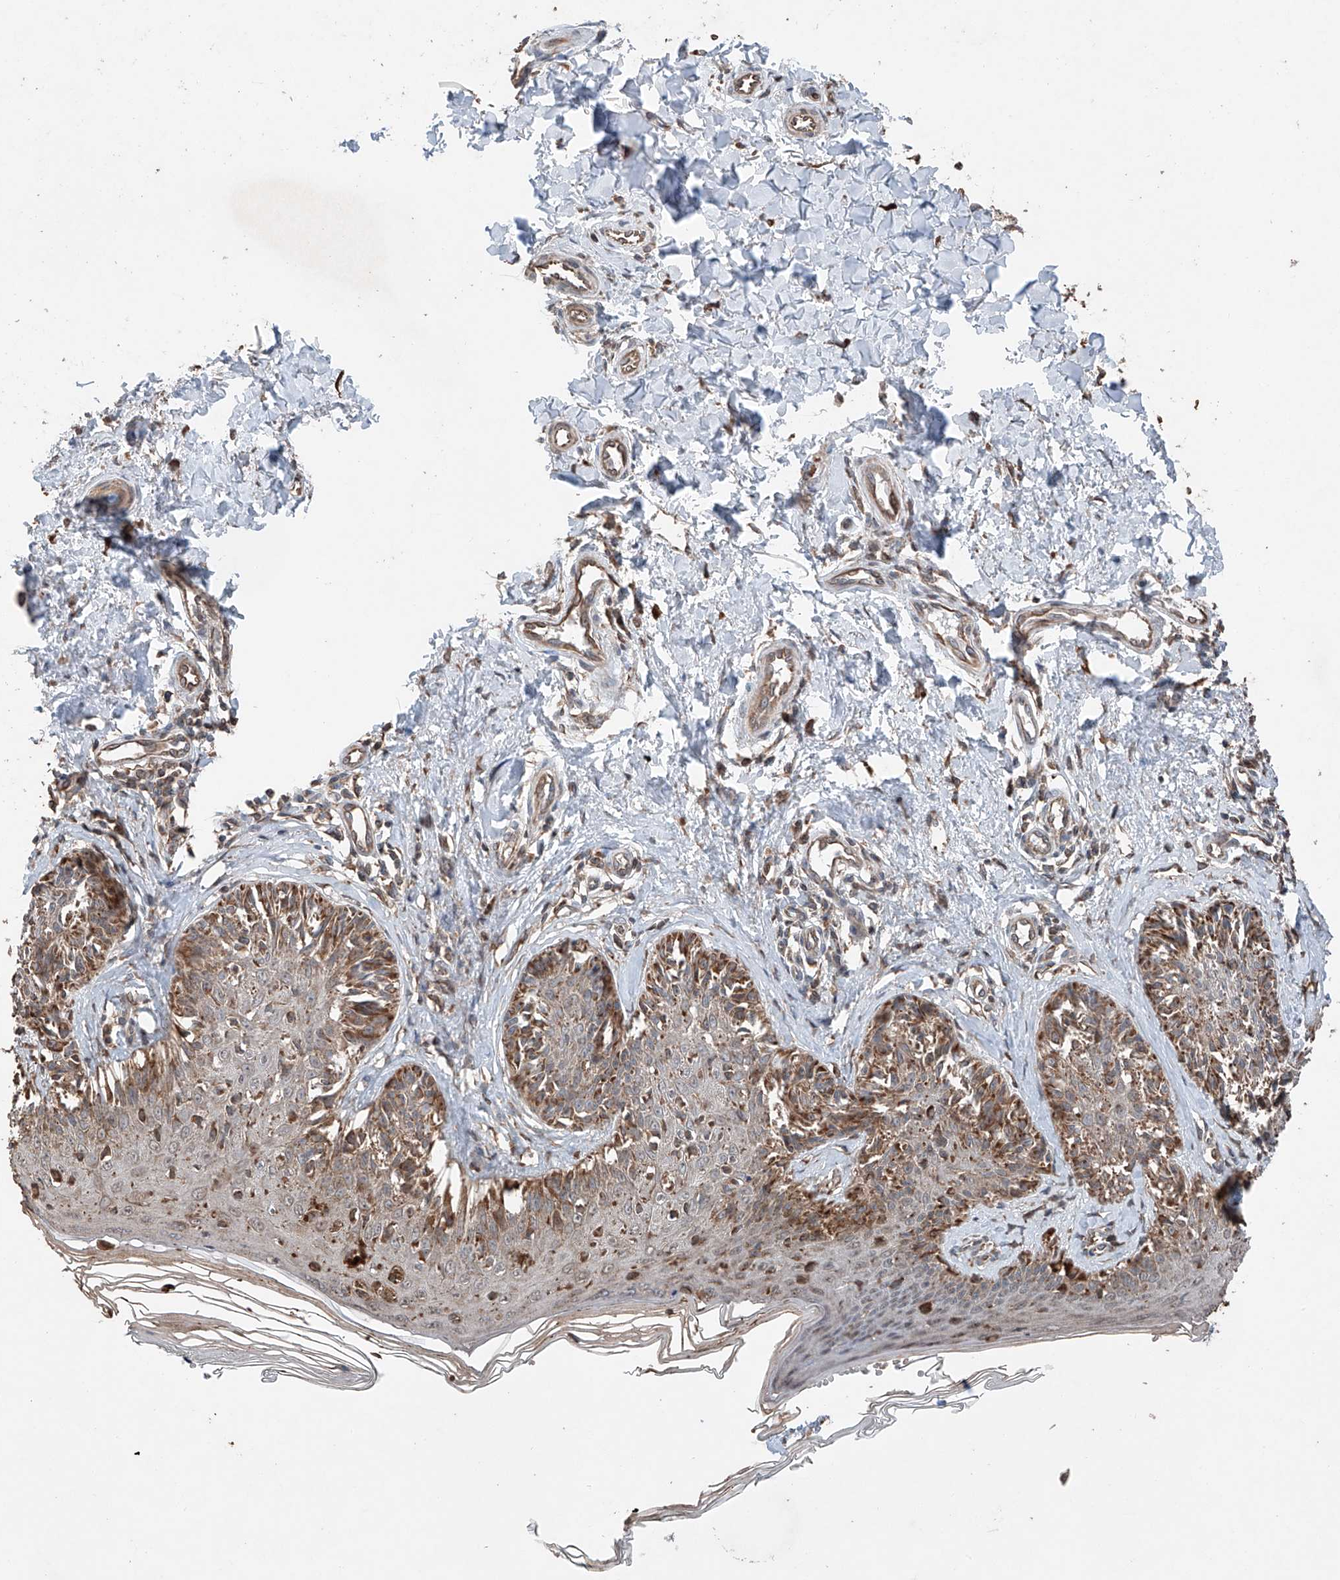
{"staining": {"intensity": "moderate", "quantity": ">75%", "location": "cytoplasmic/membranous"}, "tissue": "melanoma", "cell_type": "Tumor cells", "image_type": "cancer", "snomed": [{"axis": "morphology", "description": "Malignant melanoma, NOS"}, {"axis": "topography", "description": "Skin"}], "caption": "DAB immunohistochemical staining of malignant melanoma demonstrates moderate cytoplasmic/membranous protein positivity in approximately >75% of tumor cells.", "gene": "AP4B1", "patient": {"sex": "male", "age": 53}}